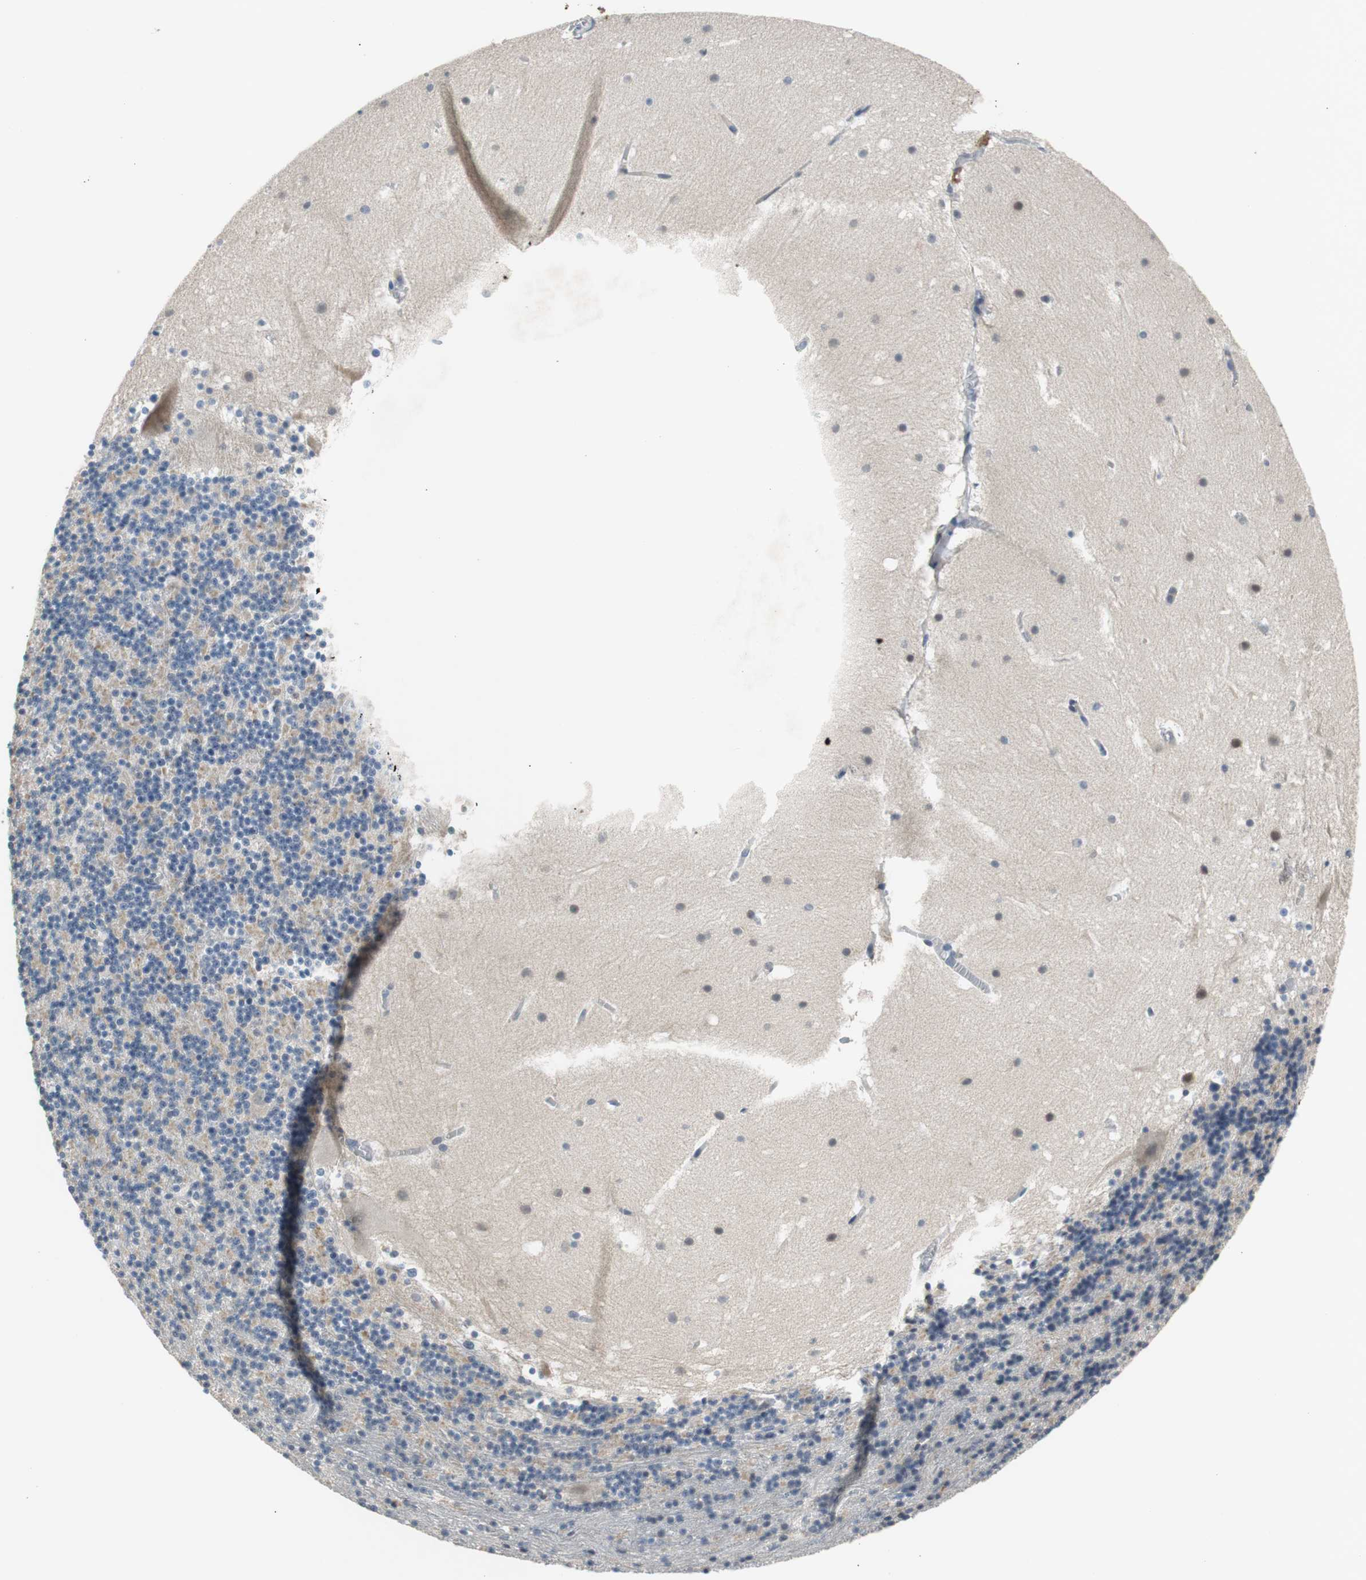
{"staining": {"intensity": "negative", "quantity": "none", "location": "none"}, "tissue": "cerebellum", "cell_type": "Cells in granular layer", "image_type": "normal", "snomed": [{"axis": "morphology", "description": "Normal tissue, NOS"}, {"axis": "topography", "description": "Cerebellum"}], "caption": "Unremarkable cerebellum was stained to show a protein in brown. There is no significant expression in cells in granular layer.", "gene": "COL12A1", "patient": {"sex": "male", "age": 45}}